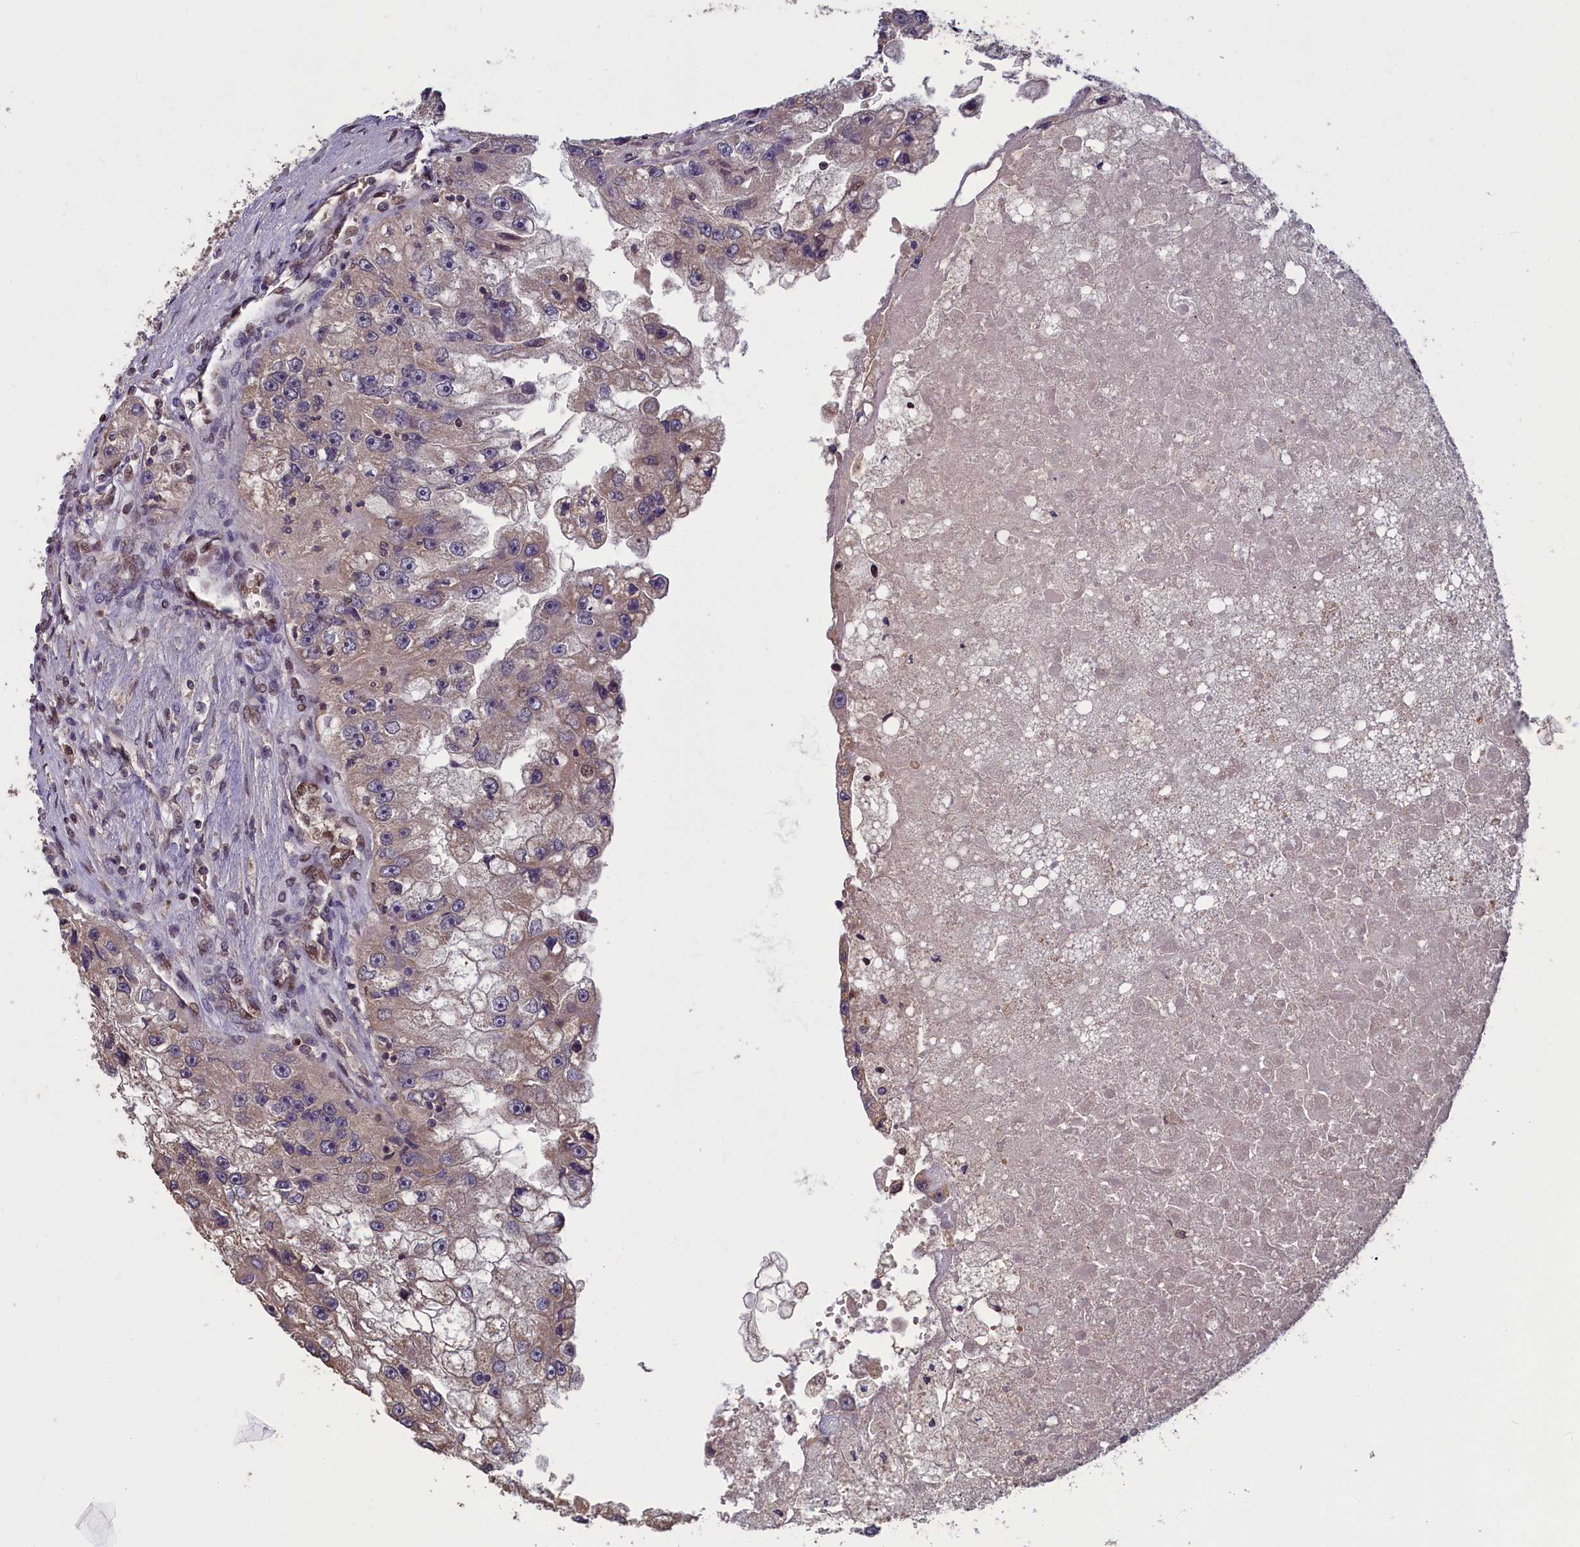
{"staining": {"intensity": "weak", "quantity": "<25%", "location": "cytoplasmic/membranous"}, "tissue": "renal cancer", "cell_type": "Tumor cells", "image_type": "cancer", "snomed": [{"axis": "morphology", "description": "Adenocarcinoma, NOS"}, {"axis": "topography", "description": "Kidney"}], "caption": "This is an IHC photomicrograph of human renal cancer (adenocarcinoma). There is no positivity in tumor cells.", "gene": "NUBP1", "patient": {"sex": "male", "age": 63}}